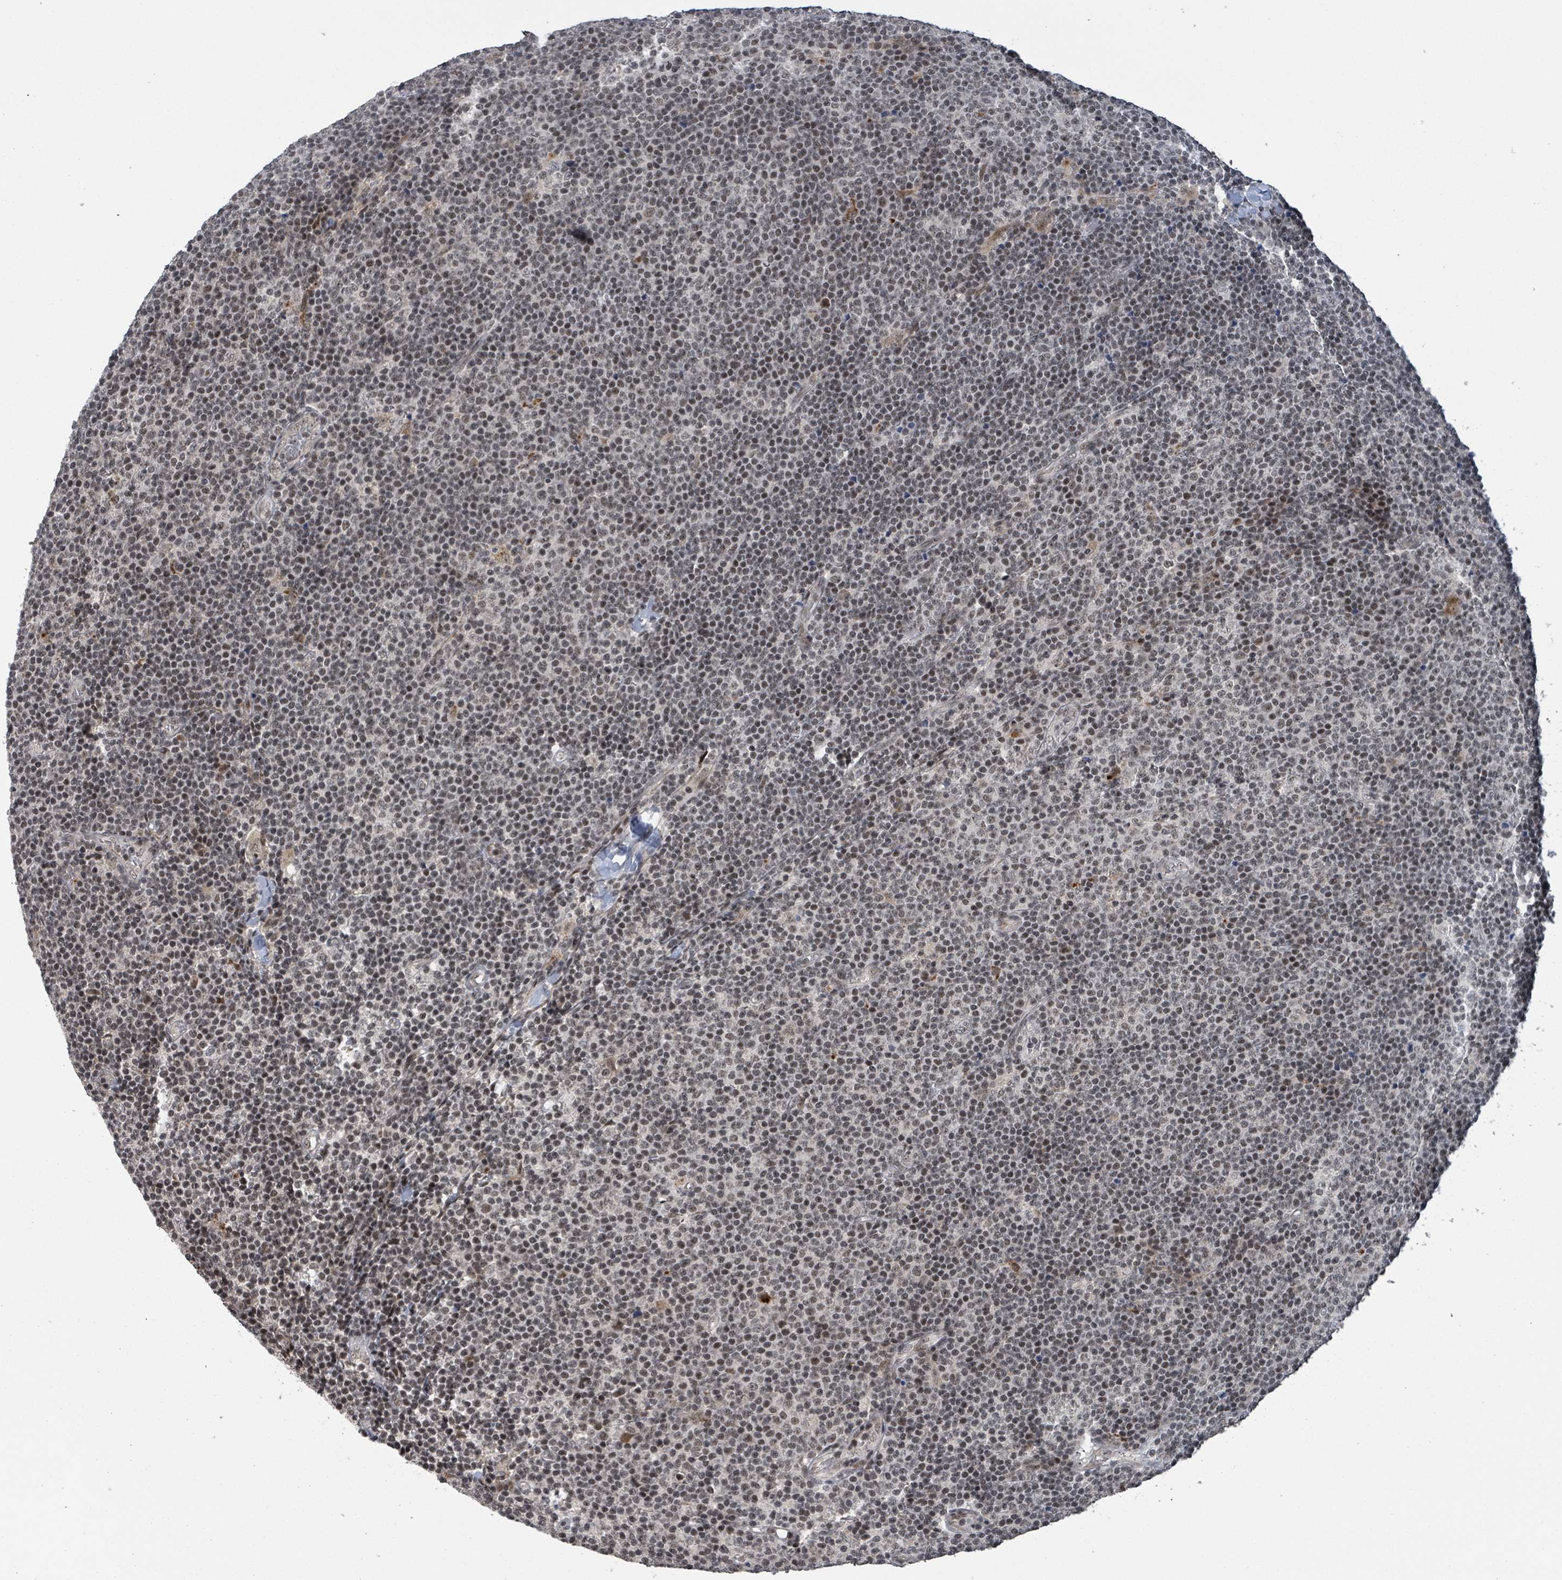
{"staining": {"intensity": "moderate", "quantity": "25%-75%", "location": "nuclear"}, "tissue": "lymphoma", "cell_type": "Tumor cells", "image_type": "cancer", "snomed": [{"axis": "morphology", "description": "Malignant lymphoma, non-Hodgkin's type, Low grade"}, {"axis": "topography", "description": "Lymph node"}], "caption": "Malignant lymphoma, non-Hodgkin's type (low-grade) stained with a brown dye demonstrates moderate nuclear positive staining in about 25%-75% of tumor cells.", "gene": "ZBTB14", "patient": {"sex": "male", "age": 48}}